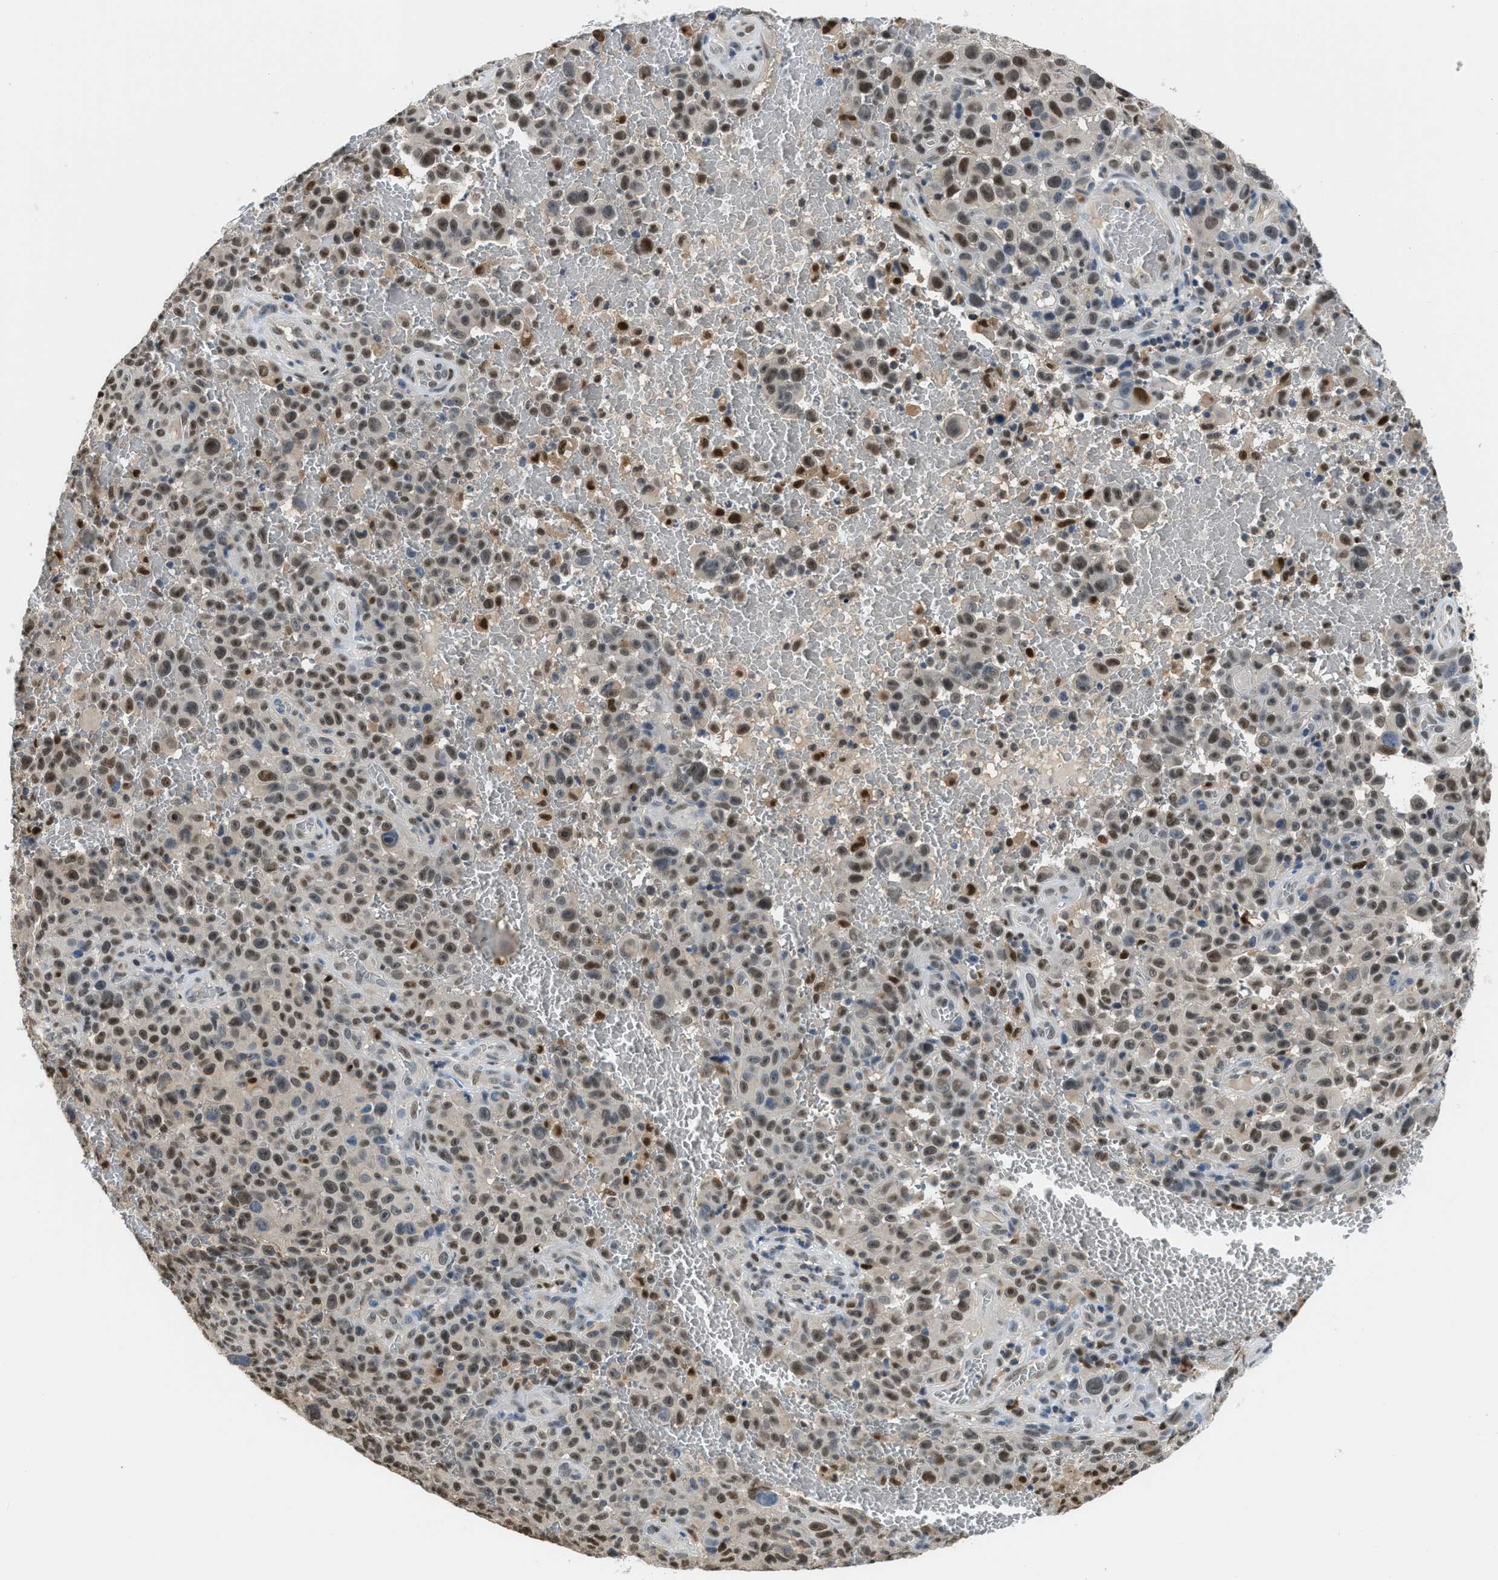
{"staining": {"intensity": "moderate", "quantity": ">75%", "location": "nuclear"}, "tissue": "melanoma", "cell_type": "Tumor cells", "image_type": "cancer", "snomed": [{"axis": "morphology", "description": "Malignant melanoma, NOS"}, {"axis": "topography", "description": "Skin"}], "caption": "DAB immunohistochemical staining of malignant melanoma exhibits moderate nuclear protein expression in about >75% of tumor cells. (DAB IHC, brown staining for protein, blue staining for nuclei).", "gene": "ALX1", "patient": {"sex": "female", "age": 82}}